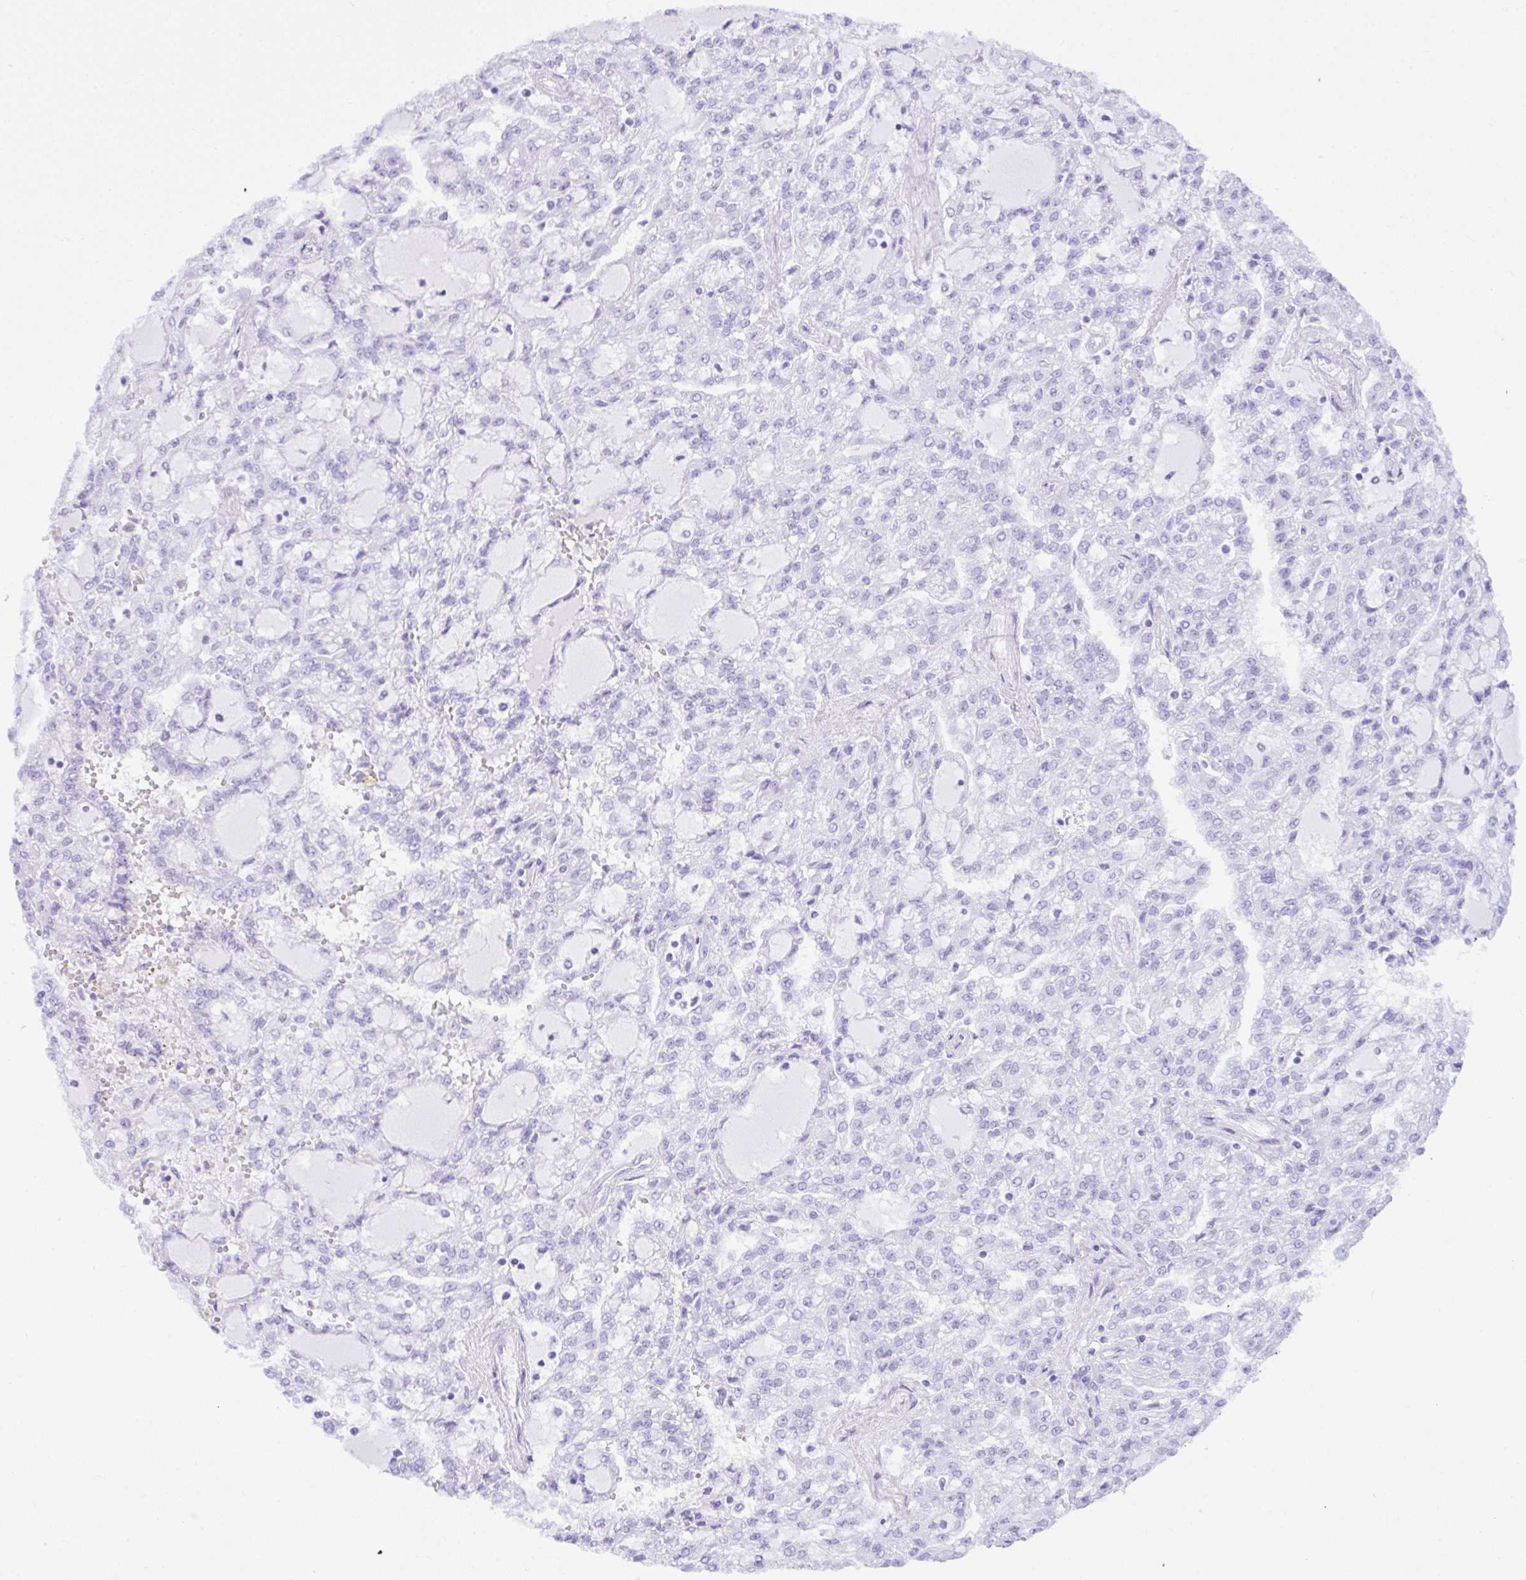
{"staining": {"intensity": "negative", "quantity": "none", "location": "none"}, "tissue": "renal cancer", "cell_type": "Tumor cells", "image_type": "cancer", "snomed": [{"axis": "morphology", "description": "Adenocarcinoma, NOS"}, {"axis": "topography", "description": "Kidney"}], "caption": "Immunohistochemistry micrograph of renal cancer (adenocarcinoma) stained for a protein (brown), which demonstrates no staining in tumor cells.", "gene": "CCDC12", "patient": {"sex": "male", "age": 63}}